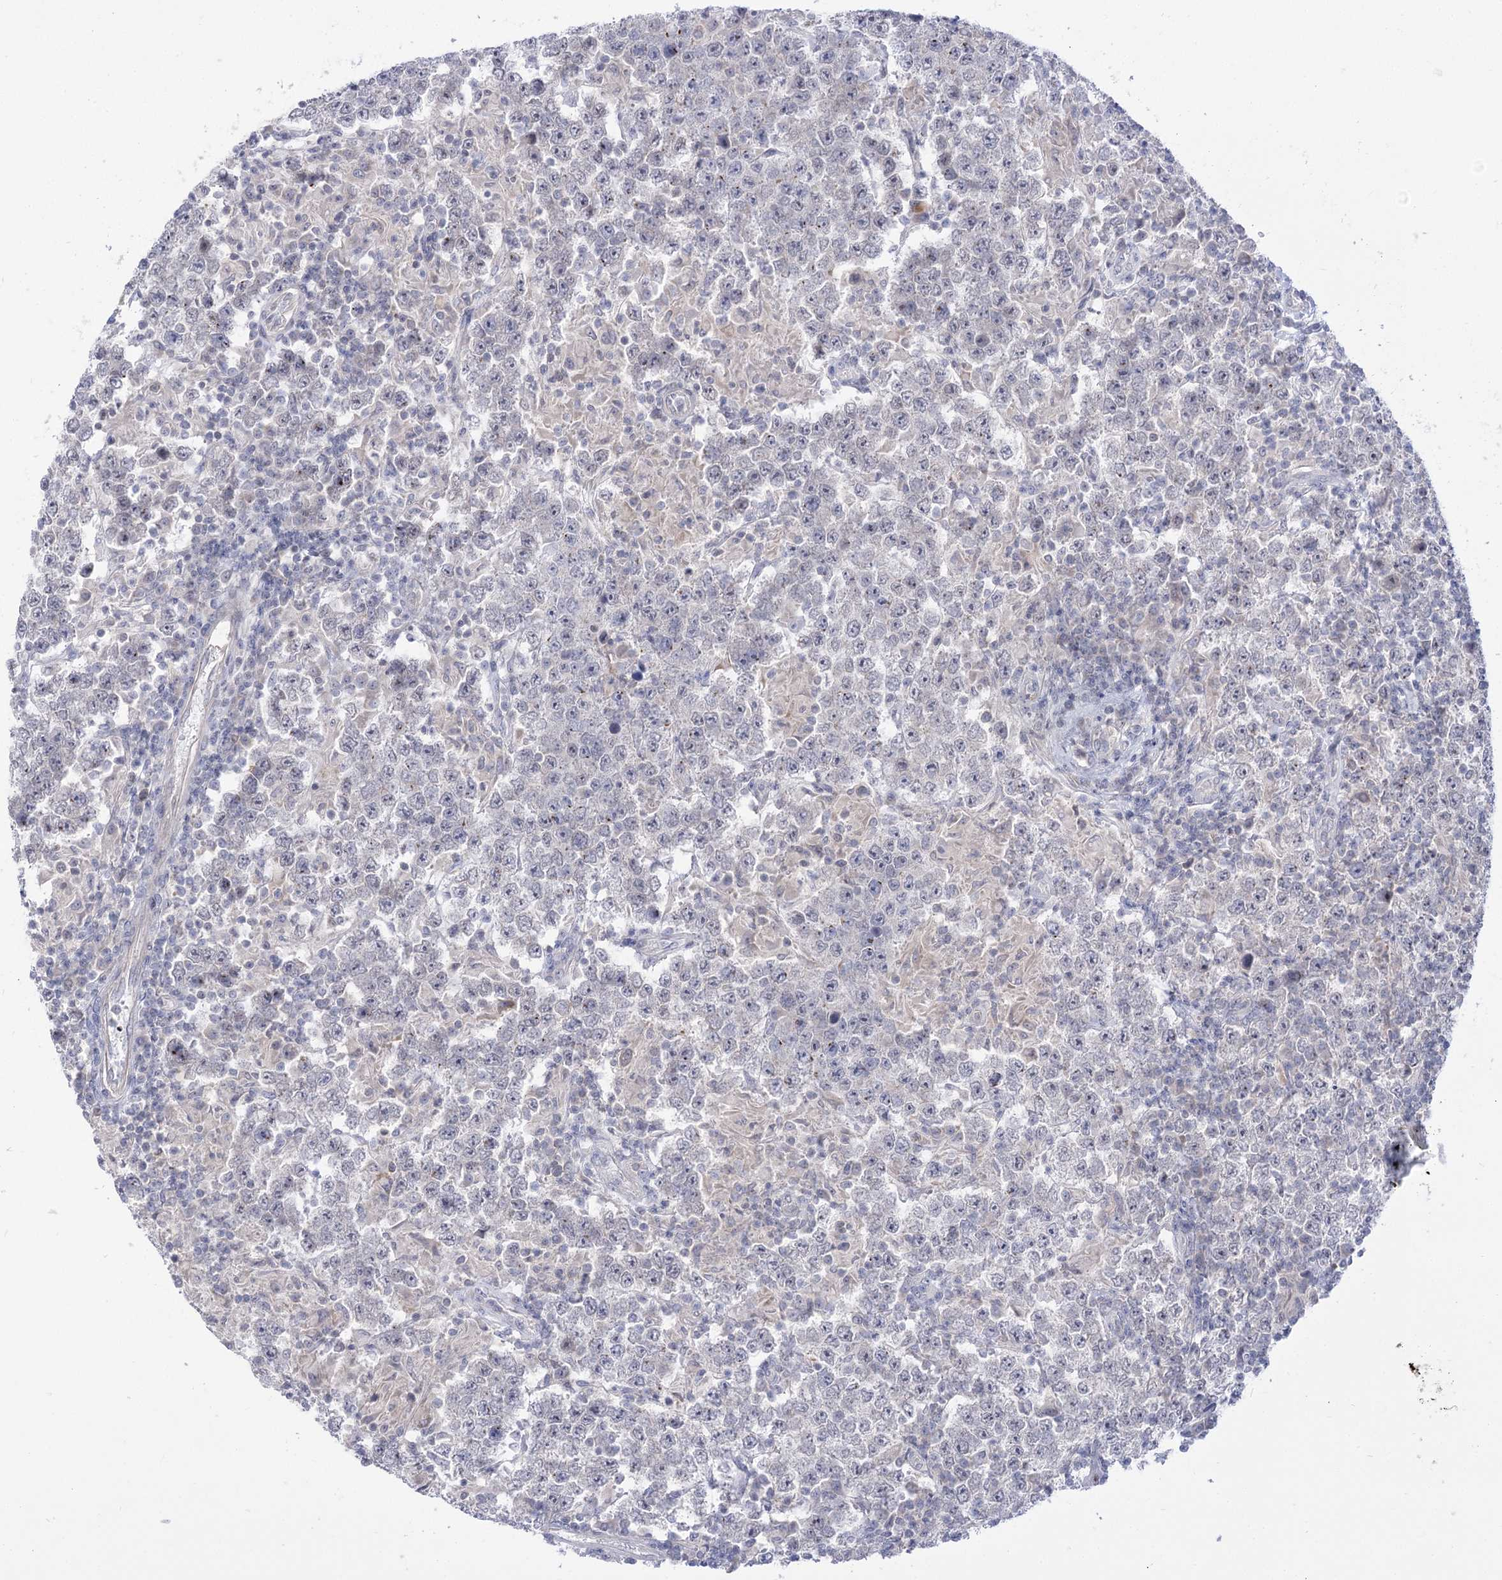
{"staining": {"intensity": "negative", "quantity": "none", "location": "none"}, "tissue": "testis cancer", "cell_type": "Tumor cells", "image_type": "cancer", "snomed": [{"axis": "morphology", "description": "Normal tissue, NOS"}, {"axis": "morphology", "description": "Urothelial carcinoma, High grade"}, {"axis": "morphology", "description": "Seminoma, NOS"}, {"axis": "morphology", "description": "Carcinoma, Embryonal, NOS"}, {"axis": "topography", "description": "Urinary bladder"}, {"axis": "topography", "description": "Testis"}], "caption": "There is no significant positivity in tumor cells of testis cancer. (Immunohistochemistry, brightfield microscopy, high magnification).", "gene": "HELT", "patient": {"sex": "male", "age": 41}}